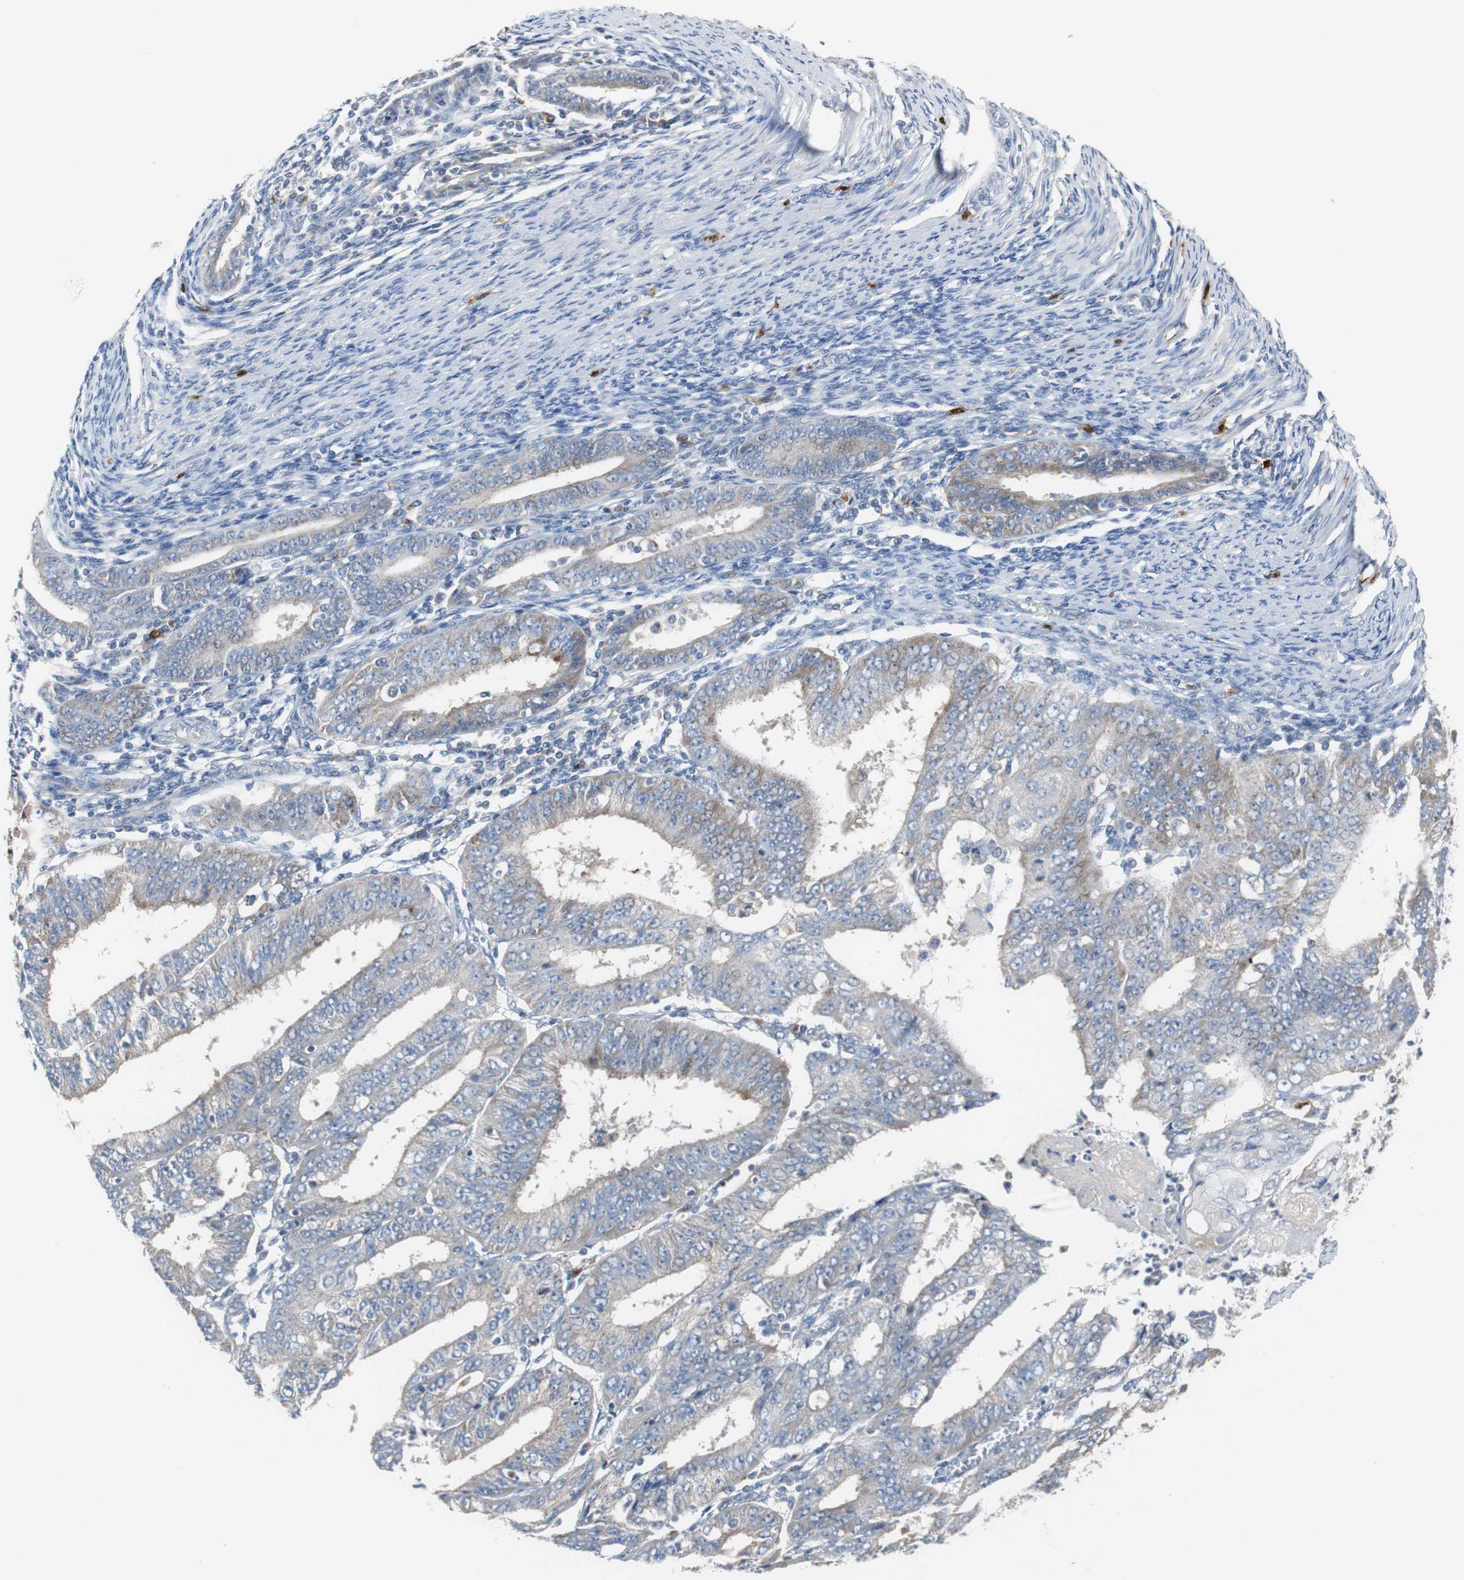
{"staining": {"intensity": "moderate", "quantity": "25%-75%", "location": "cytoplasmic/membranous"}, "tissue": "endometrial cancer", "cell_type": "Tumor cells", "image_type": "cancer", "snomed": [{"axis": "morphology", "description": "Adenocarcinoma, NOS"}, {"axis": "topography", "description": "Endometrium"}], "caption": "Immunohistochemical staining of endometrial adenocarcinoma exhibits medium levels of moderate cytoplasmic/membranous positivity in approximately 25%-75% of tumor cells.", "gene": "CALB2", "patient": {"sex": "female", "age": 42}}